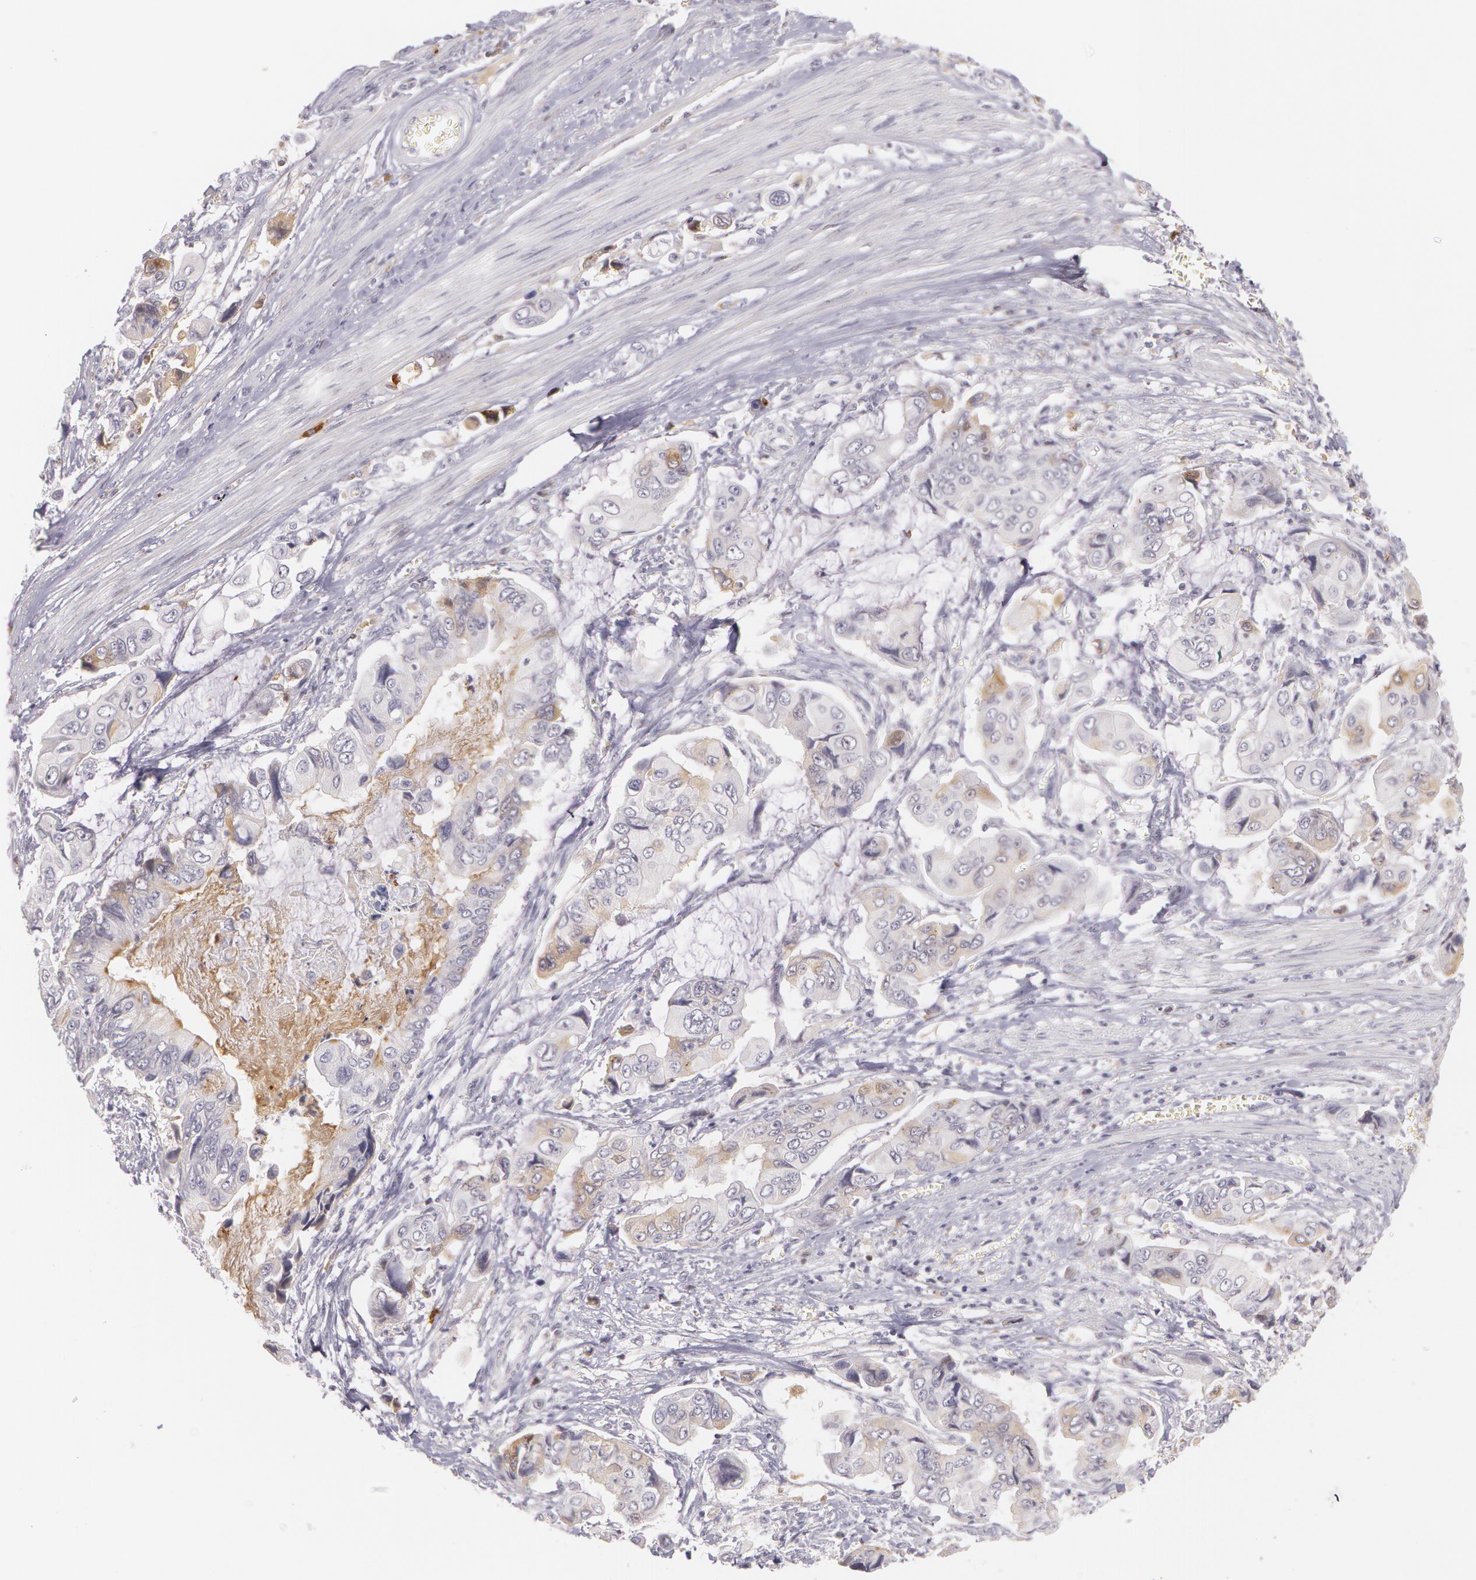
{"staining": {"intensity": "weak", "quantity": "<25%", "location": "cytoplasmic/membranous"}, "tissue": "stomach cancer", "cell_type": "Tumor cells", "image_type": "cancer", "snomed": [{"axis": "morphology", "description": "Adenocarcinoma, NOS"}, {"axis": "topography", "description": "Stomach, upper"}], "caption": "This image is of stomach cancer (adenocarcinoma) stained with immunohistochemistry (IHC) to label a protein in brown with the nuclei are counter-stained blue. There is no expression in tumor cells.", "gene": "LBP", "patient": {"sex": "male", "age": 80}}